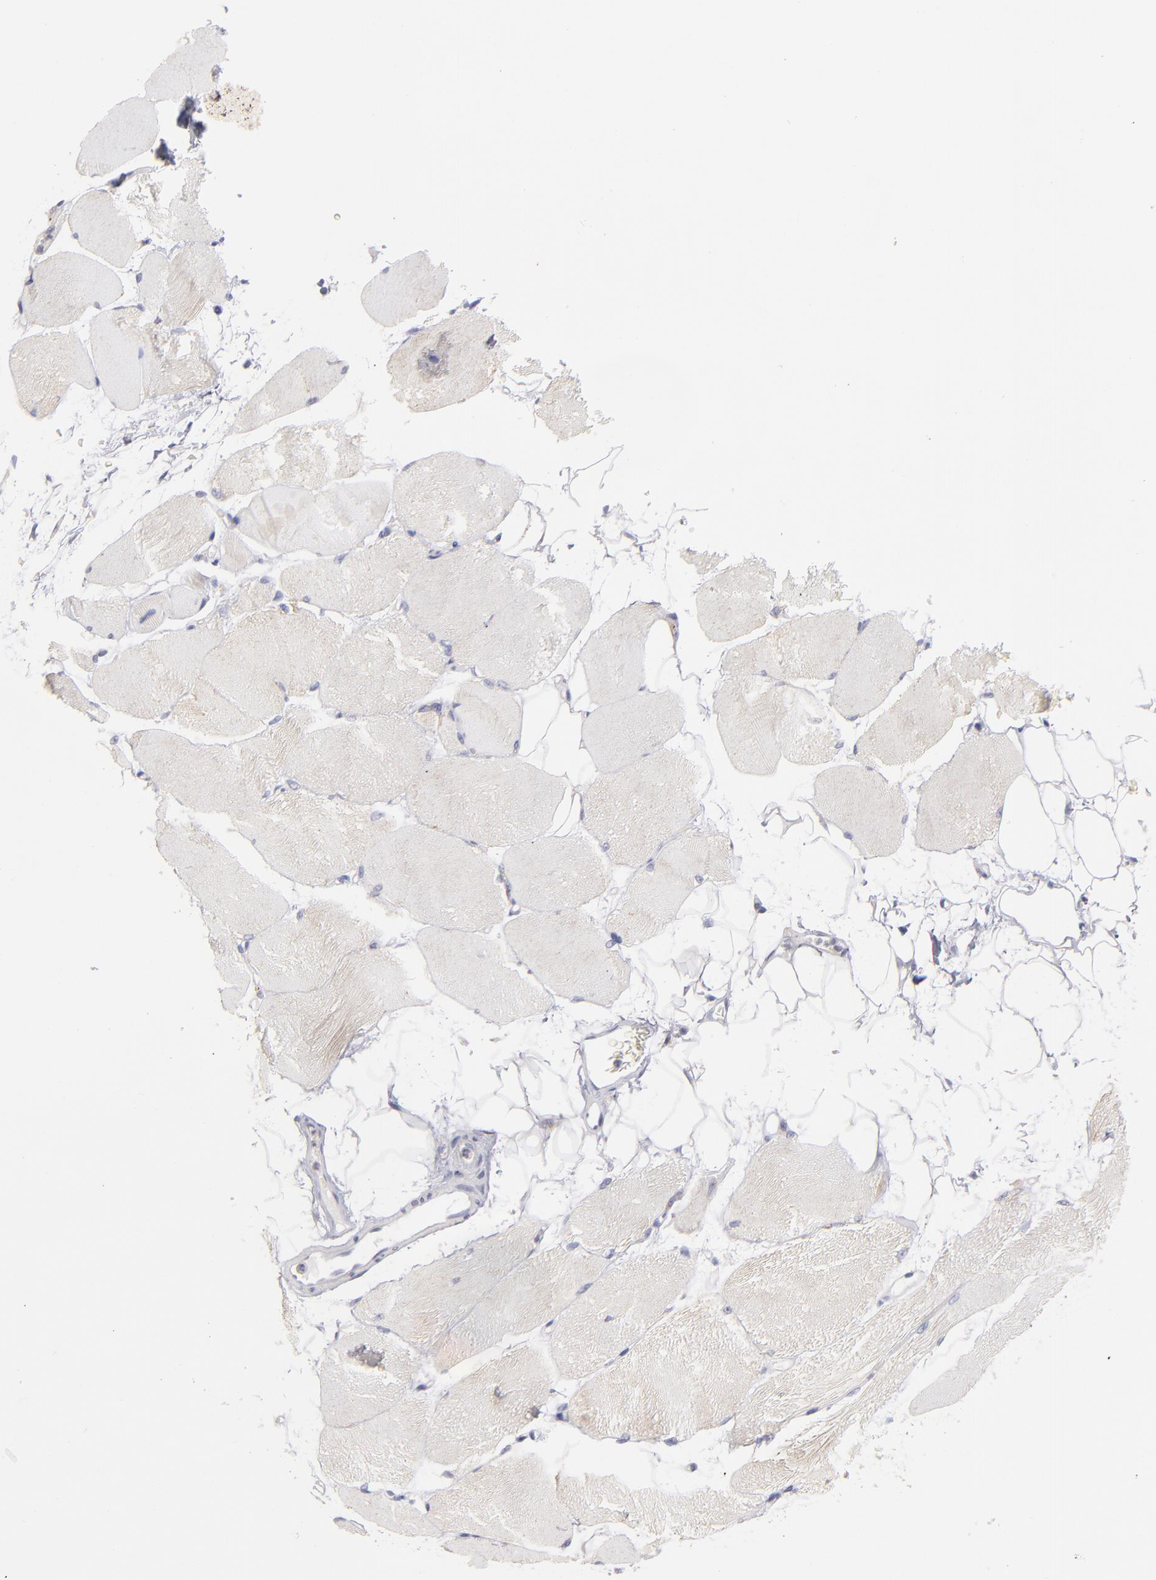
{"staining": {"intensity": "weak", "quantity": ">75%", "location": "cytoplasmic/membranous"}, "tissue": "skeletal muscle", "cell_type": "Myocytes", "image_type": "normal", "snomed": [{"axis": "morphology", "description": "Normal tissue, NOS"}, {"axis": "topography", "description": "Skeletal muscle"}, {"axis": "topography", "description": "Parathyroid gland"}], "caption": "IHC of unremarkable human skeletal muscle shows low levels of weak cytoplasmic/membranous expression in about >75% of myocytes. (IHC, brightfield microscopy, high magnification).", "gene": "HCCS", "patient": {"sex": "female", "age": 37}}